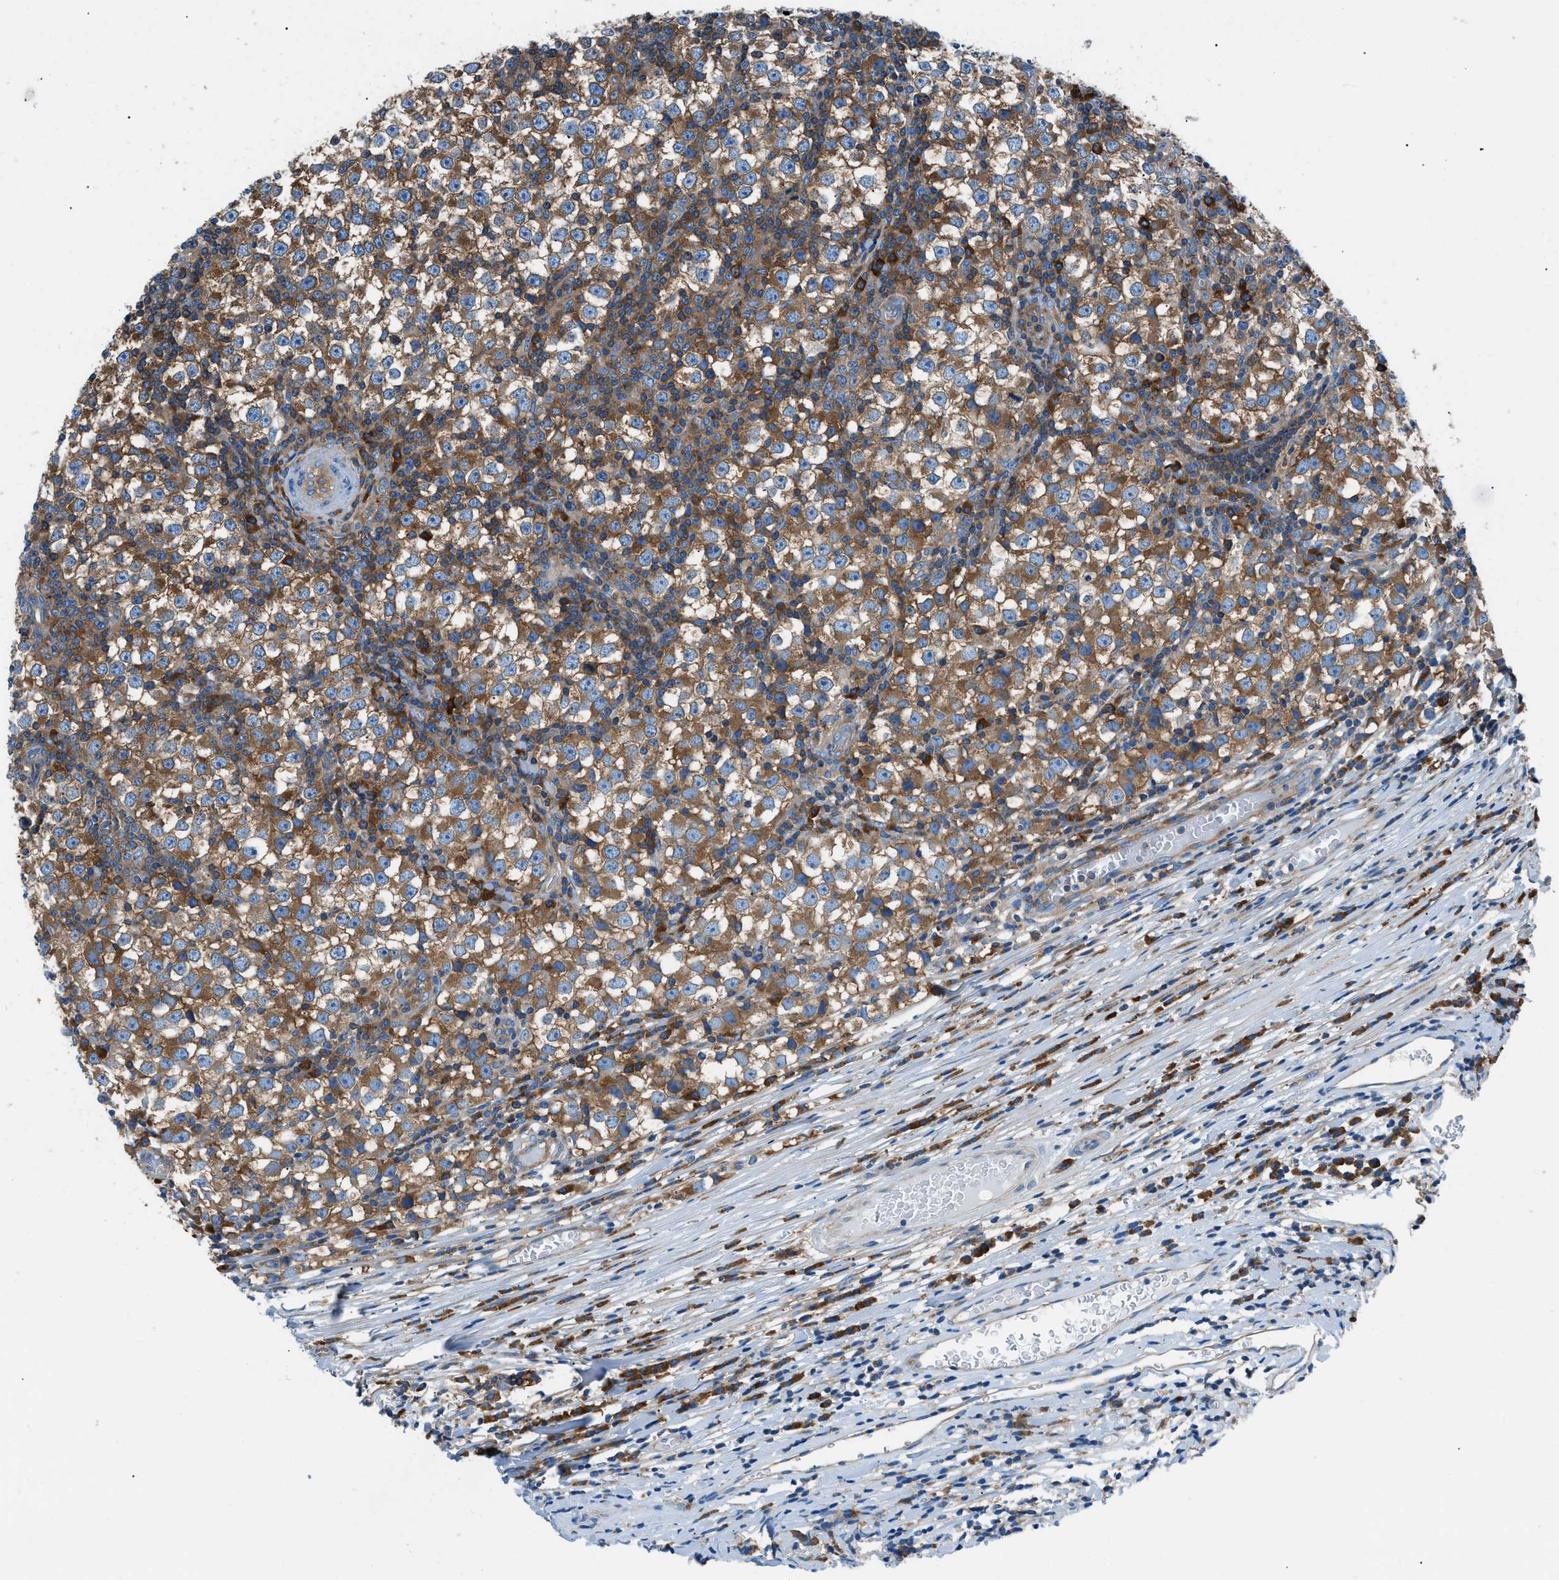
{"staining": {"intensity": "strong", "quantity": ">75%", "location": "cytoplasmic/membranous"}, "tissue": "testis cancer", "cell_type": "Tumor cells", "image_type": "cancer", "snomed": [{"axis": "morphology", "description": "Seminoma, NOS"}, {"axis": "topography", "description": "Testis"}], "caption": "Testis seminoma tissue shows strong cytoplasmic/membranous positivity in about >75% of tumor cells, visualized by immunohistochemistry.", "gene": "SARS1", "patient": {"sex": "male", "age": 65}}